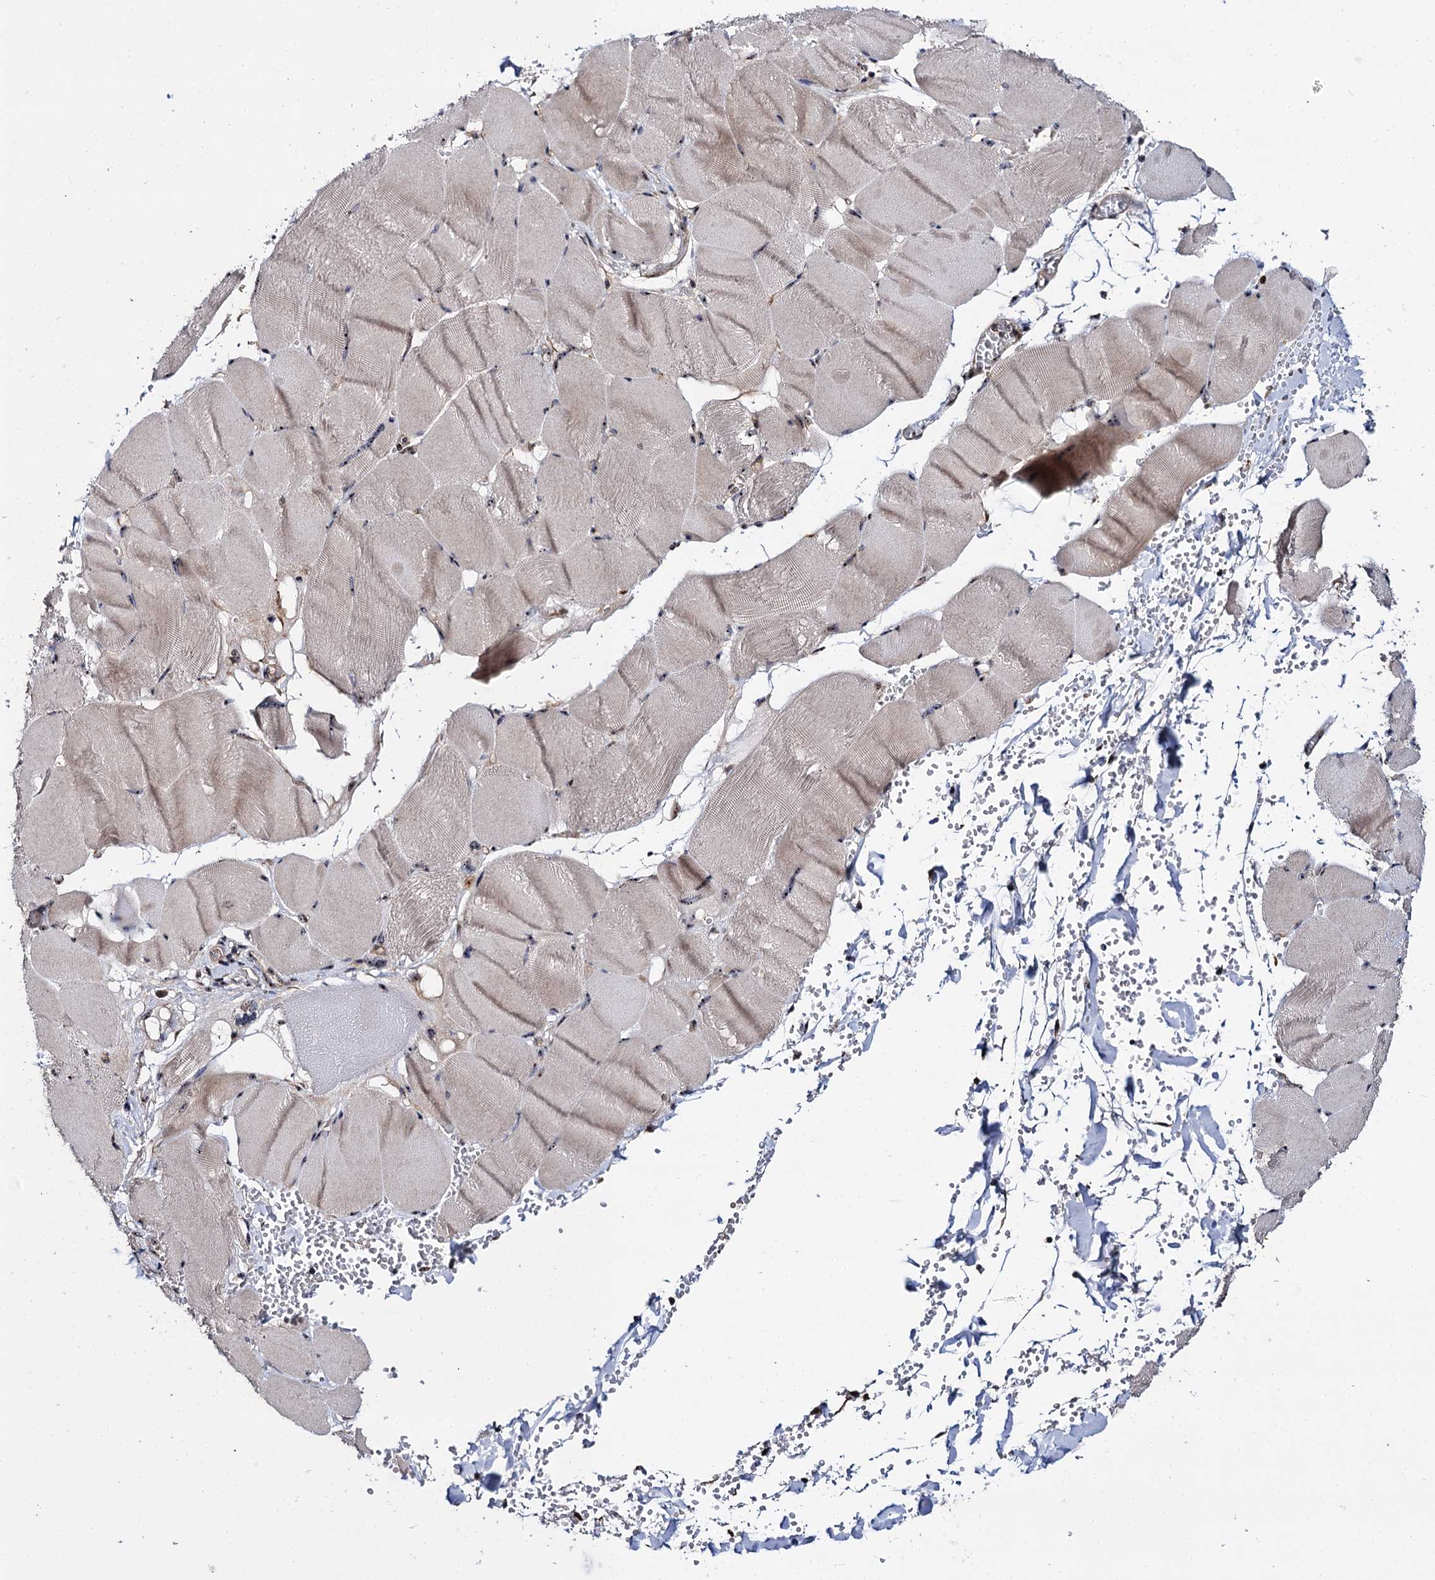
{"staining": {"intensity": "moderate", "quantity": ">75%", "location": "nuclear"}, "tissue": "adipose tissue", "cell_type": "Adipocytes", "image_type": "normal", "snomed": [{"axis": "morphology", "description": "Normal tissue, NOS"}, {"axis": "topography", "description": "Skeletal muscle"}, {"axis": "topography", "description": "Peripheral nerve tissue"}], "caption": "Human adipose tissue stained with a brown dye exhibits moderate nuclear positive positivity in about >75% of adipocytes.", "gene": "SUPT20H", "patient": {"sex": "female", "age": 55}}